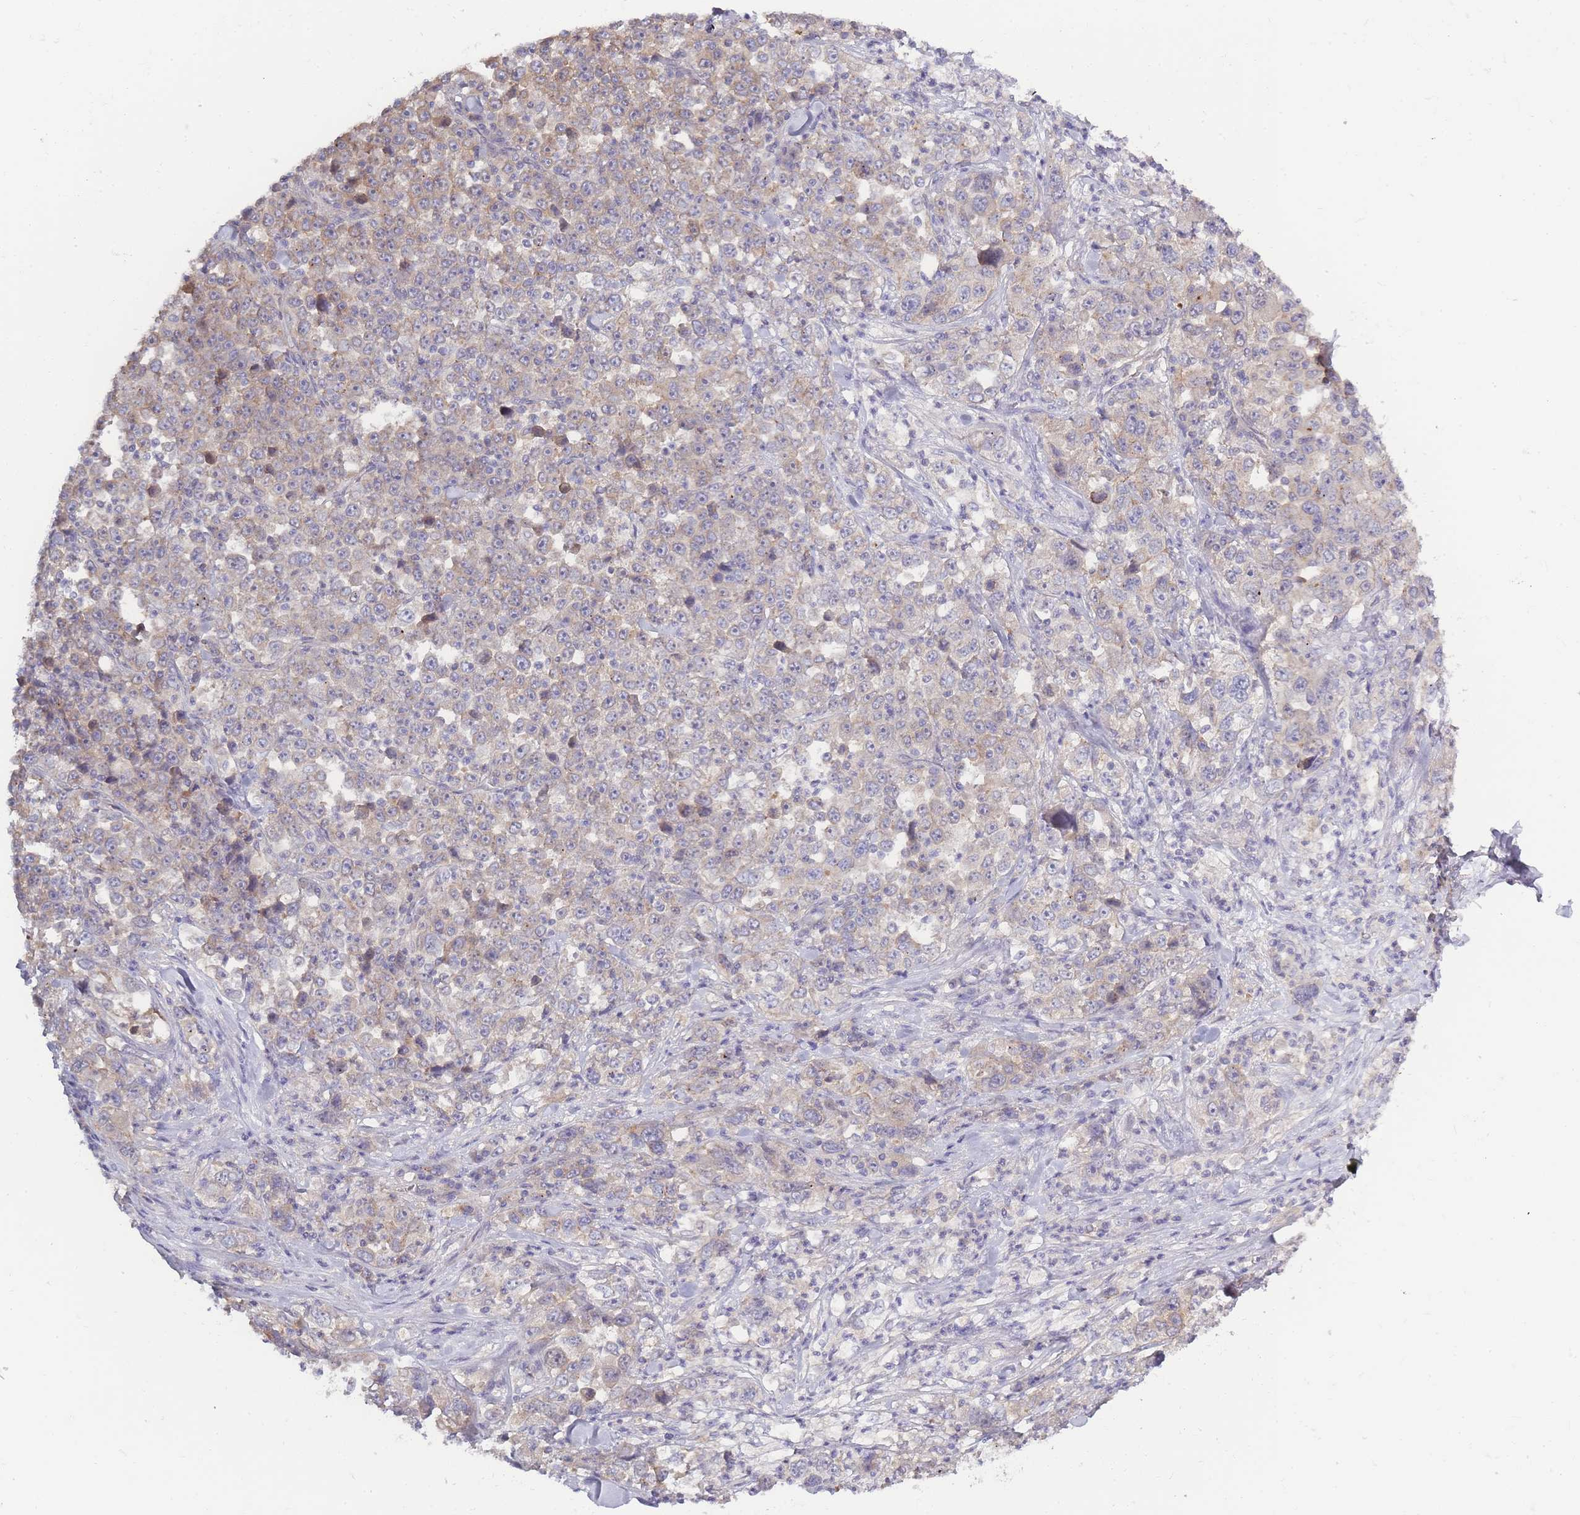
{"staining": {"intensity": "weak", "quantity": "<25%", "location": "cytoplasmic/membranous"}, "tissue": "stomach cancer", "cell_type": "Tumor cells", "image_type": "cancer", "snomed": [{"axis": "morphology", "description": "Normal tissue, NOS"}, {"axis": "morphology", "description": "Adenocarcinoma, NOS"}, {"axis": "topography", "description": "Stomach, upper"}, {"axis": "topography", "description": "Stomach"}], "caption": "This is a photomicrograph of immunohistochemistry (IHC) staining of adenocarcinoma (stomach), which shows no staining in tumor cells.", "gene": "SPHKAP", "patient": {"sex": "male", "age": 59}}